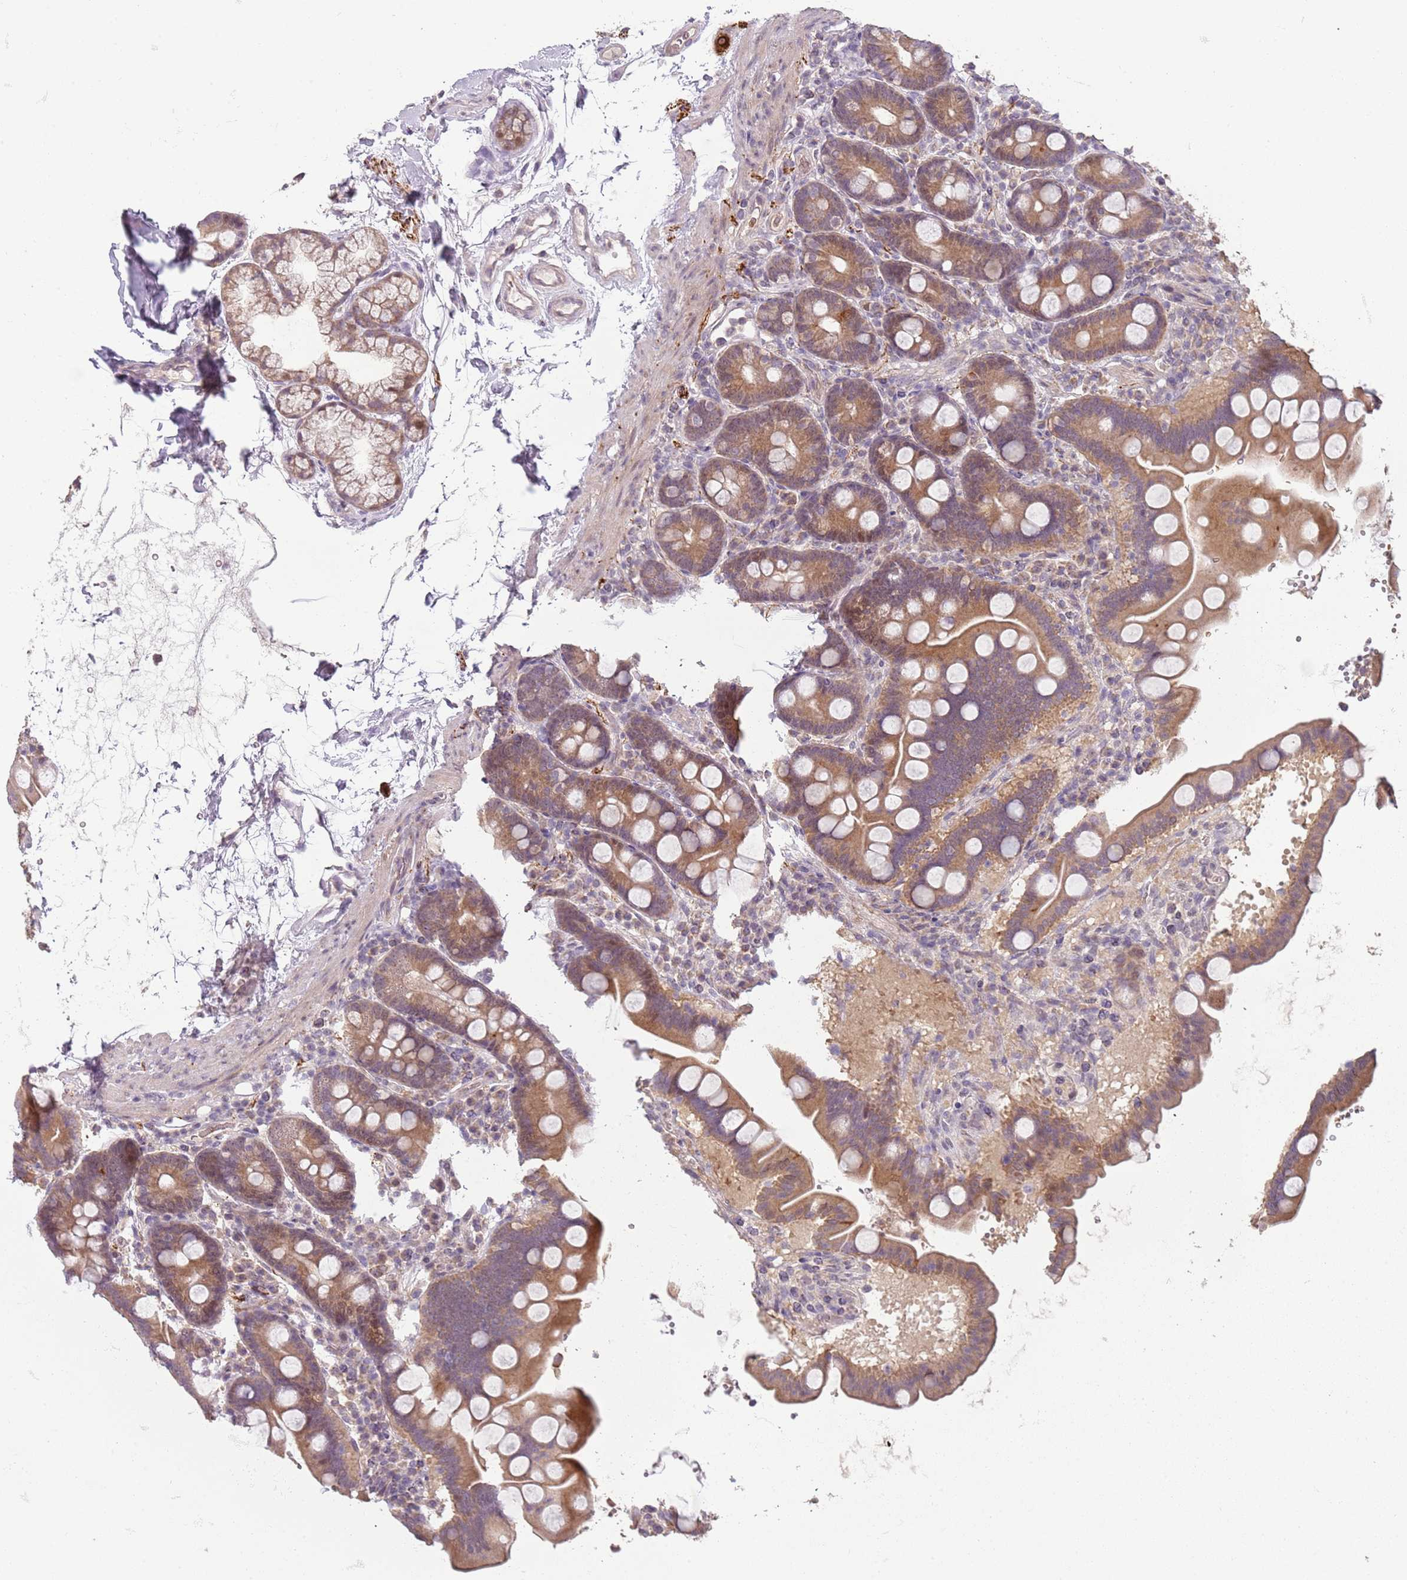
{"staining": {"intensity": "moderate", "quantity": ">75%", "location": "cytoplasmic/membranous"}, "tissue": "duodenum", "cell_type": "Glandular cells", "image_type": "normal", "snomed": [{"axis": "morphology", "description": "Normal tissue, NOS"}, {"axis": "topography", "description": "Duodenum"}], "caption": "Immunohistochemistry (IHC) (DAB (3,3'-diaminobenzidine)) staining of unremarkable duodenum demonstrates moderate cytoplasmic/membranous protein positivity in approximately >75% of glandular cells. (Stains: DAB in brown, nuclei in blue, Microscopy: brightfield microscopy at high magnification).", "gene": "TEKT4", "patient": {"sex": "male", "age": 54}}